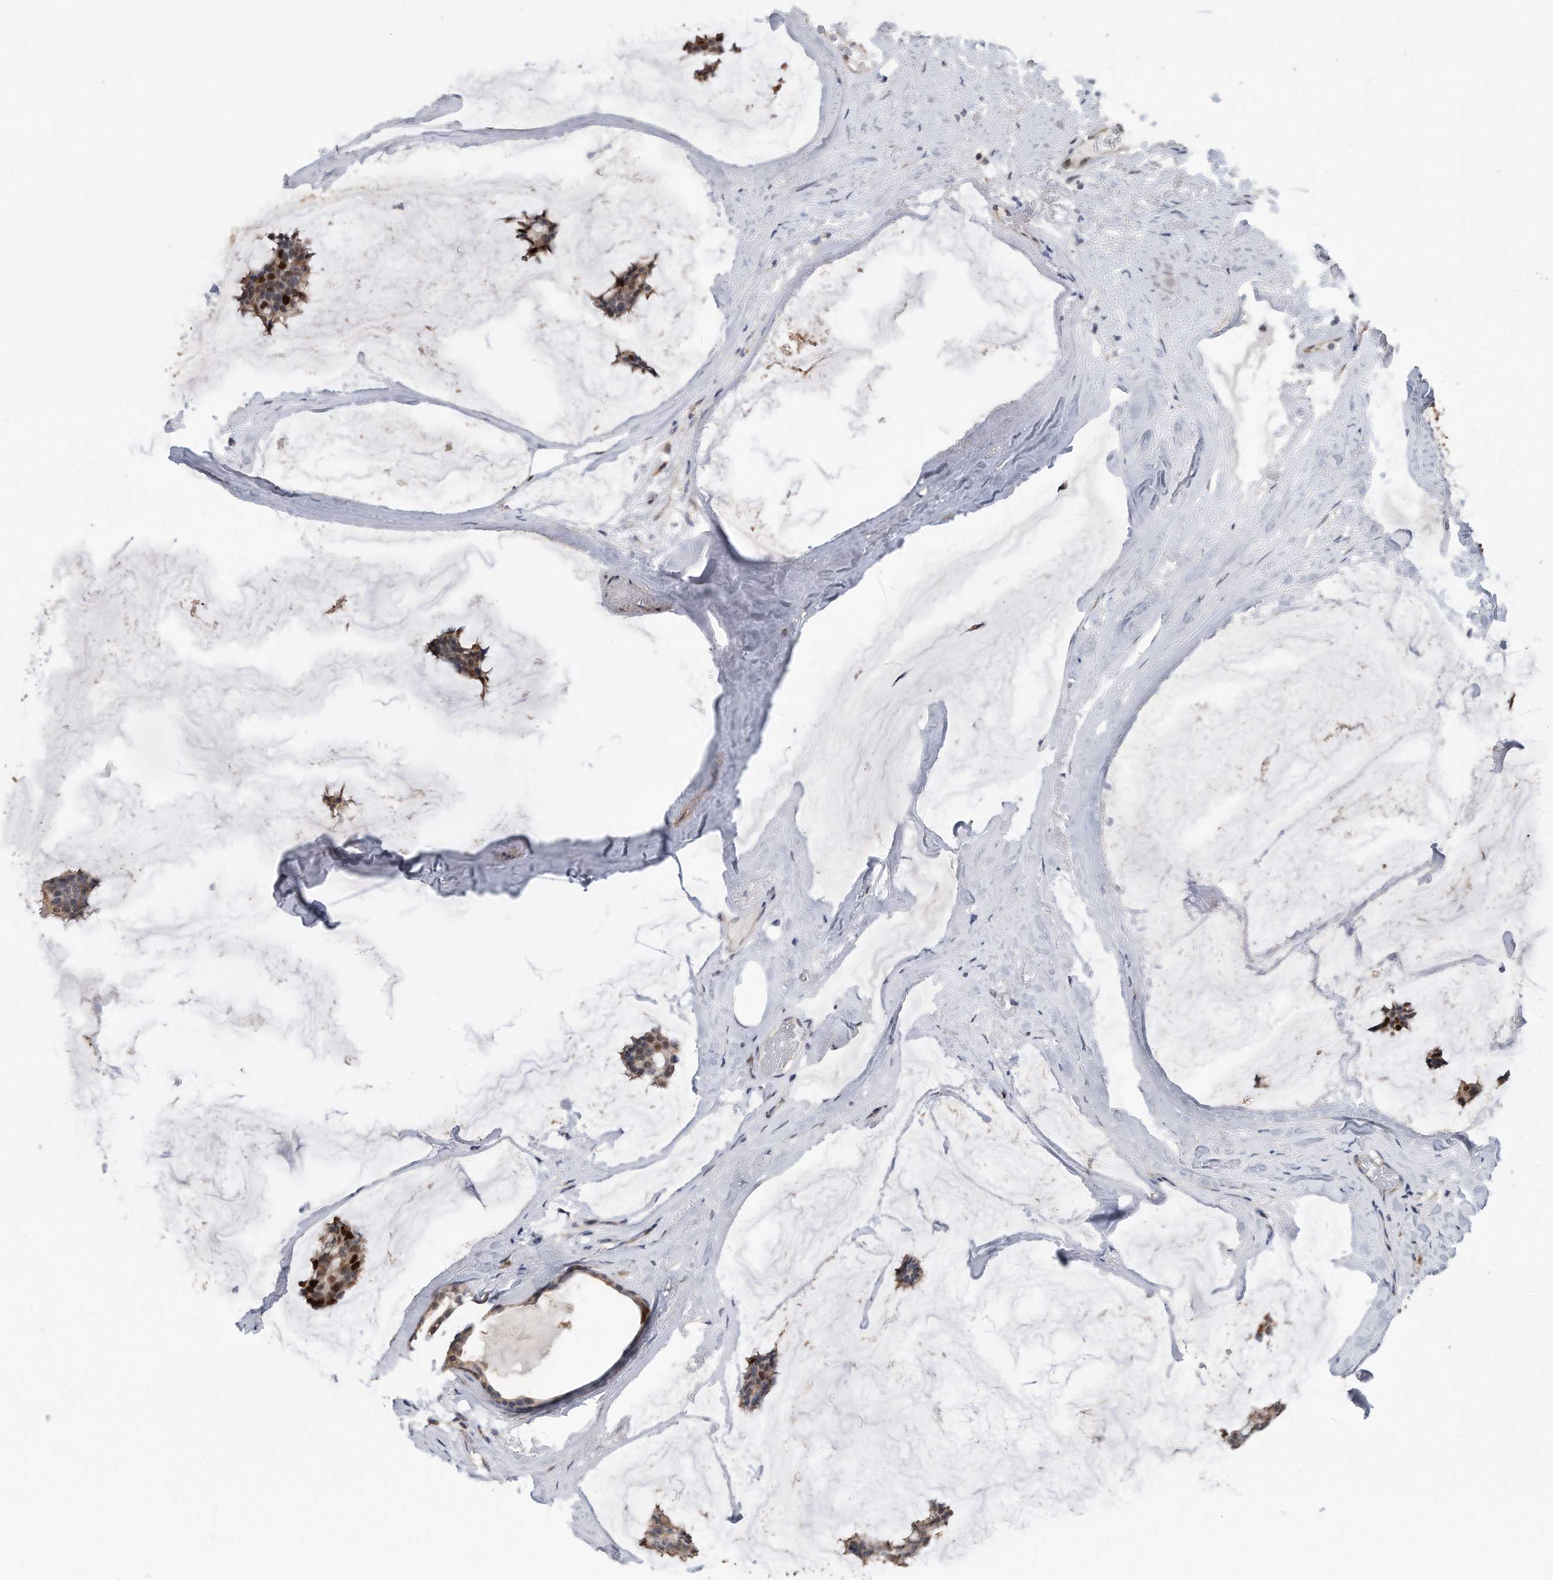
{"staining": {"intensity": "strong", "quantity": "<25%", "location": "cytoplasmic/membranous,nuclear"}, "tissue": "breast cancer", "cell_type": "Tumor cells", "image_type": "cancer", "snomed": [{"axis": "morphology", "description": "Duct carcinoma"}, {"axis": "topography", "description": "Breast"}], "caption": "This micrograph reveals immunohistochemistry (IHC) staining of breast intraductal carcinoma, with medium strong cytoplasmic/membranous and nuclear staining in approximately <25% of tumor cells.", "gene": "PCNA", "patient": {"sex": "female", "age": 93}}